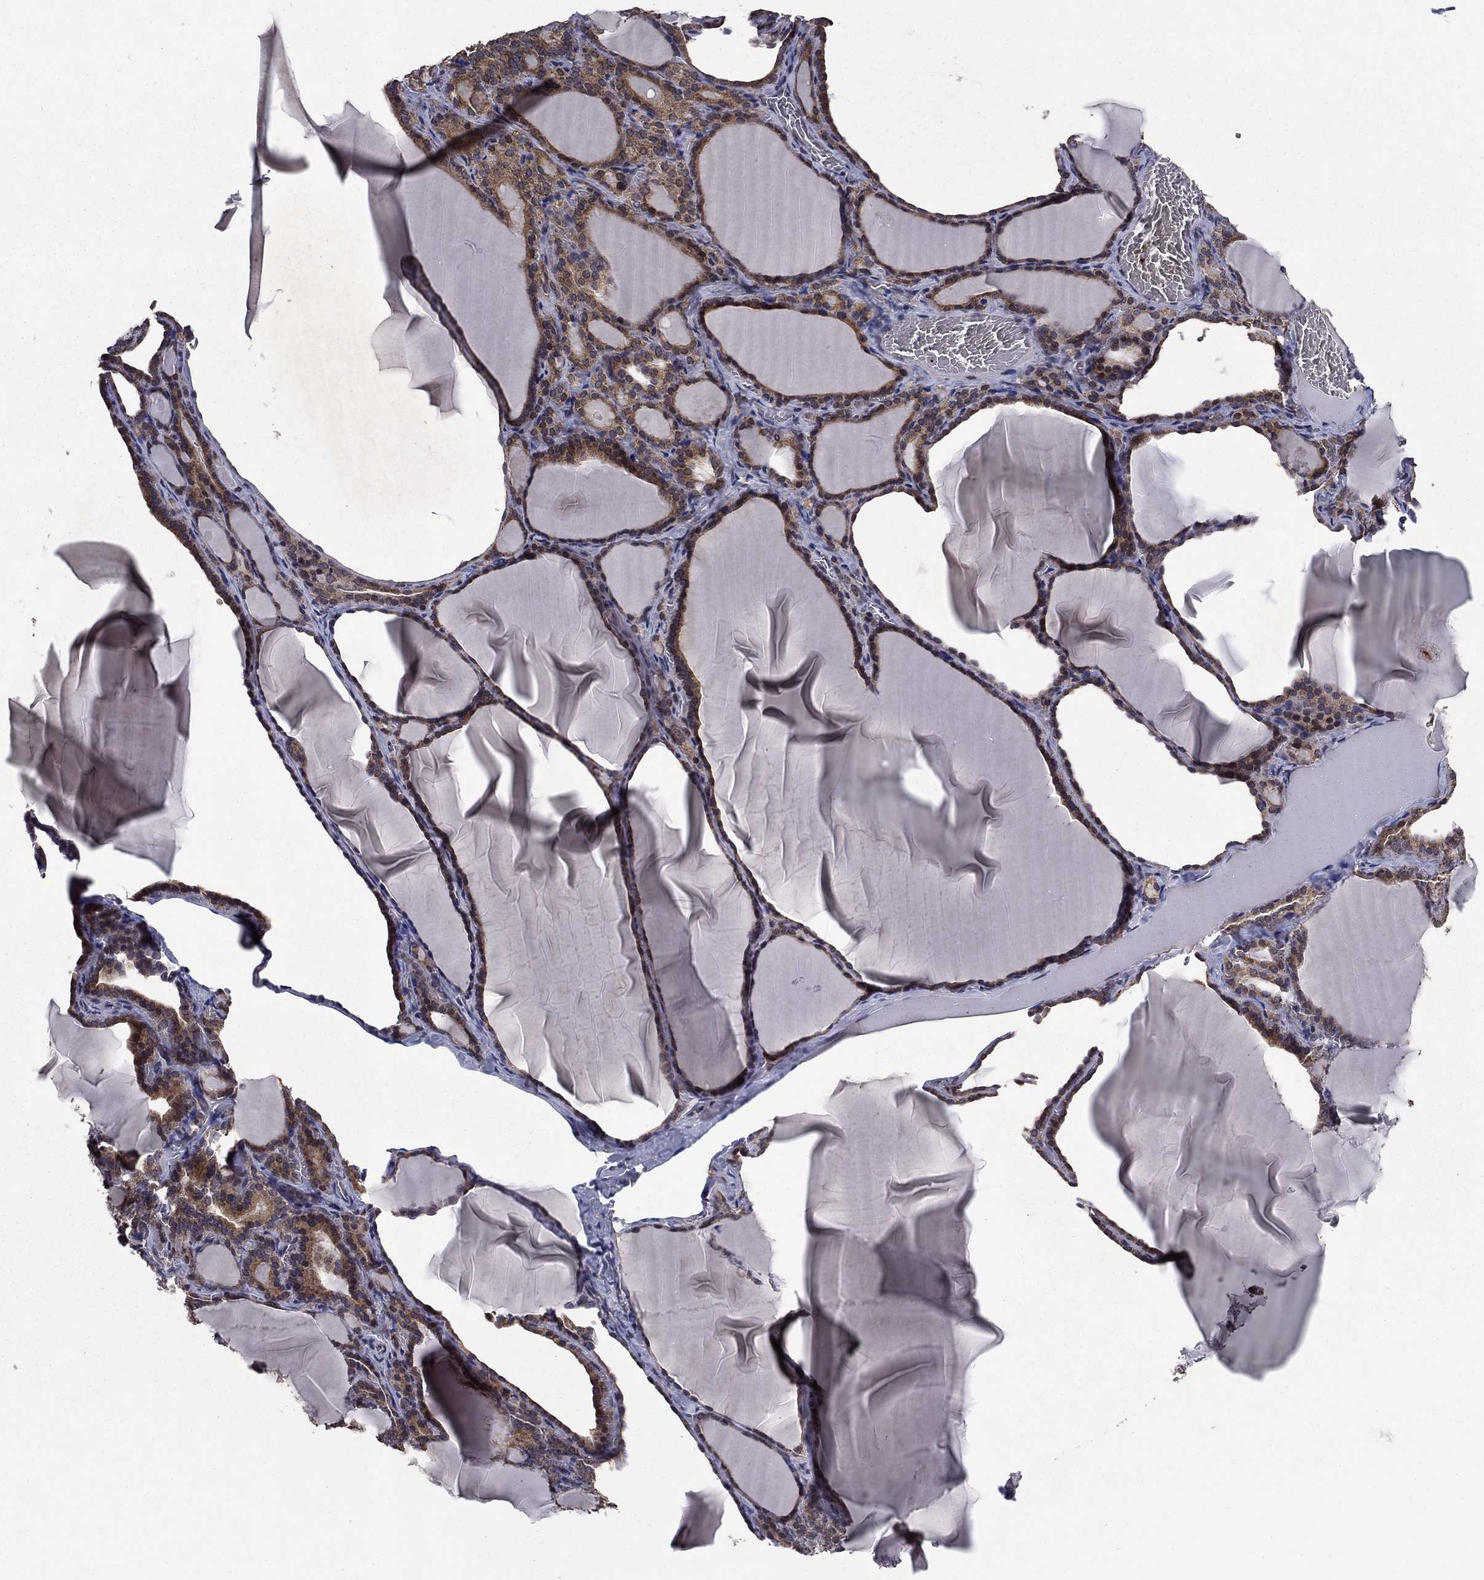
{"staining": {"intensity": "strong", "quantity": ">75%", "location": "cytoplasmic/membranous"}, "tissue": "thyroid gland", "cell_type": "Glandular cells", "image_type": "normal", "snomed": [{"axis": "morphology", "description": "Normal tissue, NOS"}, {"axis": "morphology", "description": "Hyperplasia, NOS"}, {"axis": "topography", "description": "Thyroid gland"}], "caption": "Glandular cells demonstrate strong cytoplasmic/membranous expression in approximately >75% of cells in unremarkable thyroid gland. (Brightfield microscopy of DAB IHC at high magnification).", "gene": "DHRS1", "patient": {"sex": "female", "age": 27}}